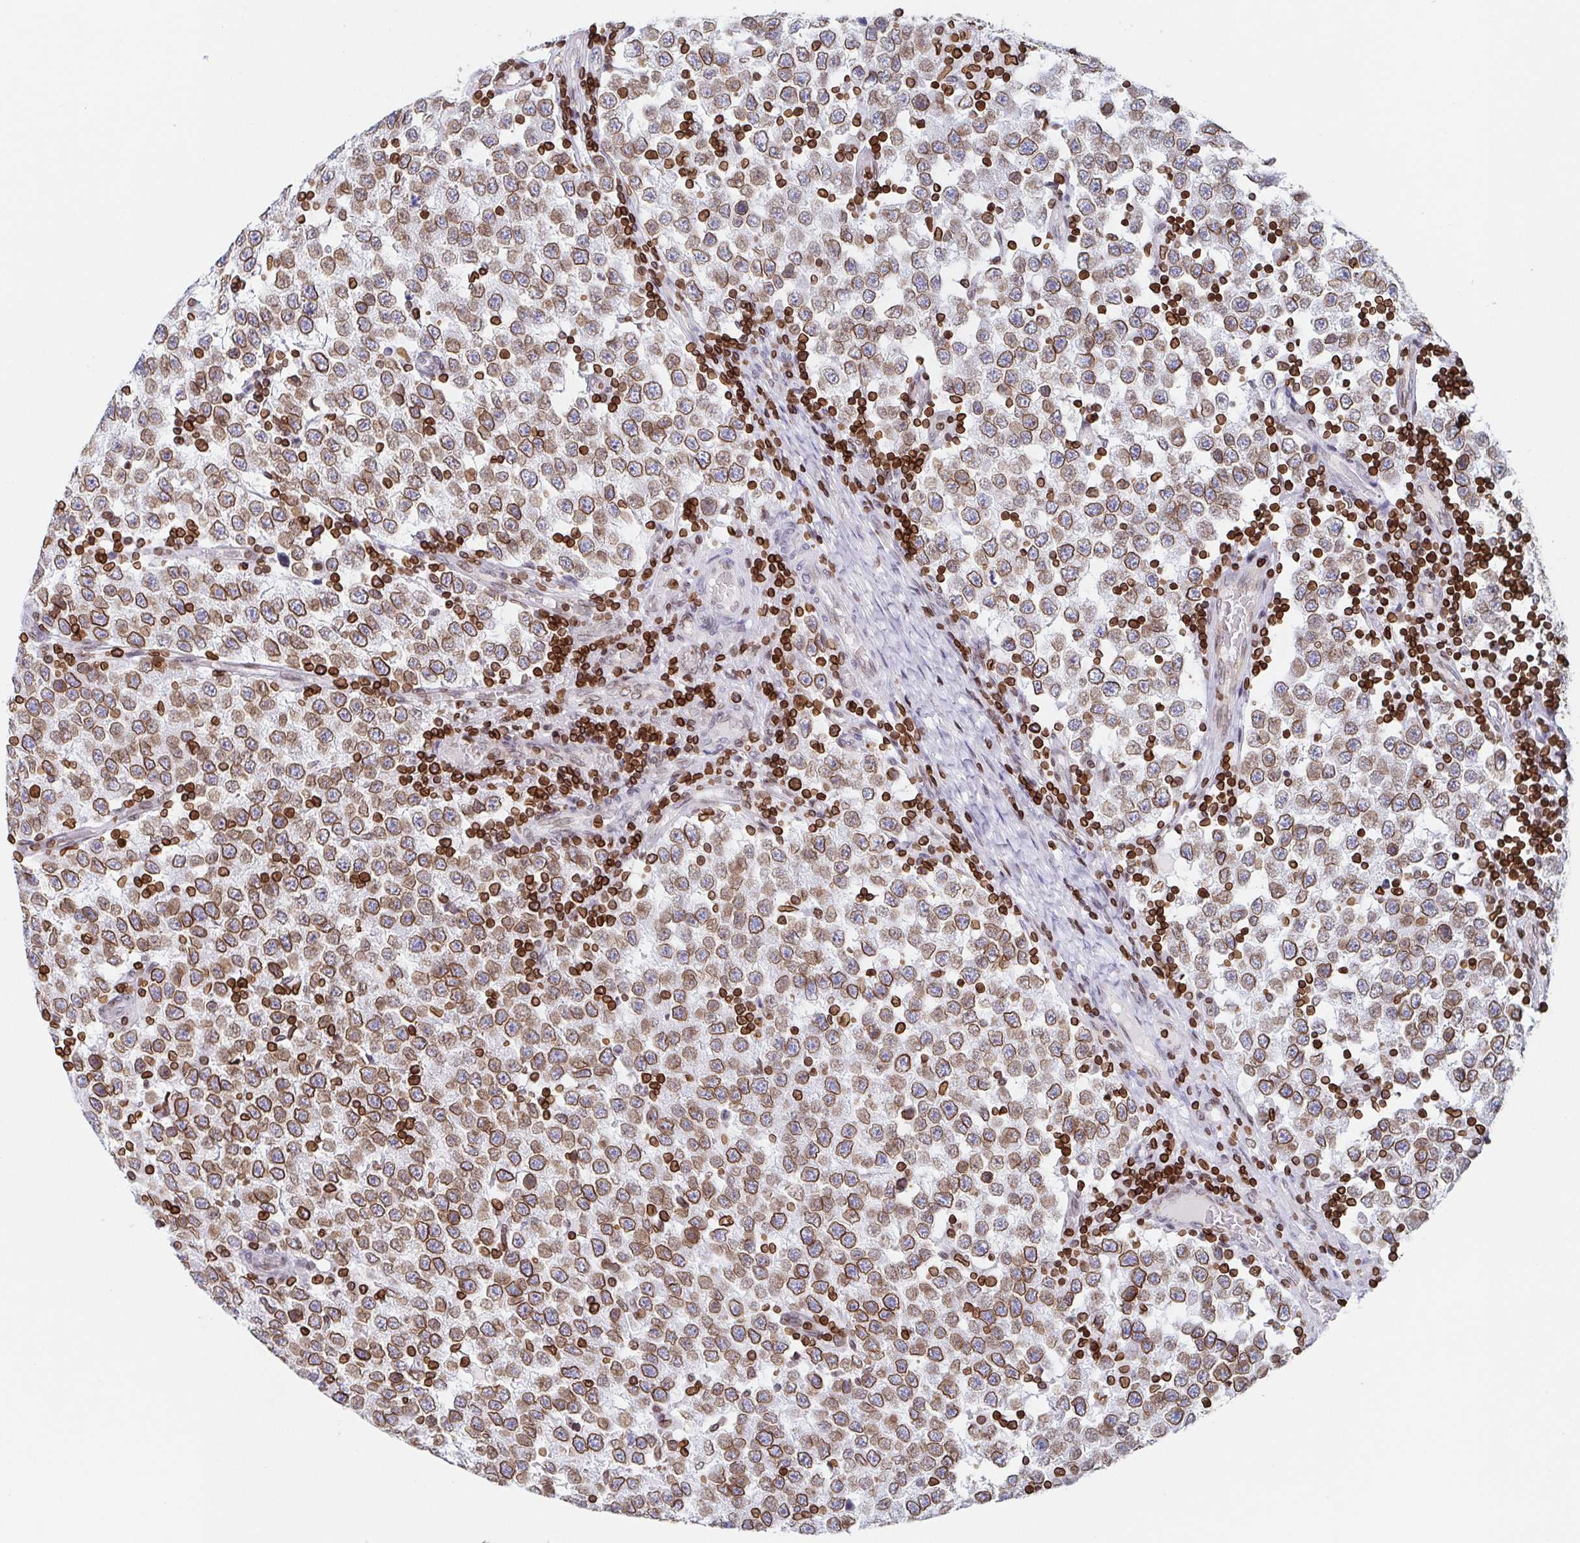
{"staining": {"intensity": "moderate", "quantity": ">75%", "location": "cytoplasmic/membranous,nuclear"}, "tissue": "testis cancer", "cell_type": "Tumor cells", "image_type": "cancer", "snomed": [{"axis": "morphology", "description": "Seminoma, NOS"}, {"axis": "topography", "description": "Testis"}], "caption": "This photomicrograph shows immunohistochemistry (IHC) staining of human testis cancer (seminoma), with medium moderate cytoplasmic/membranous and nuclear expression in about >75% of tumor cells.", "gene": "BTBD7", "patient": {"sex": "male", "age": 34}}